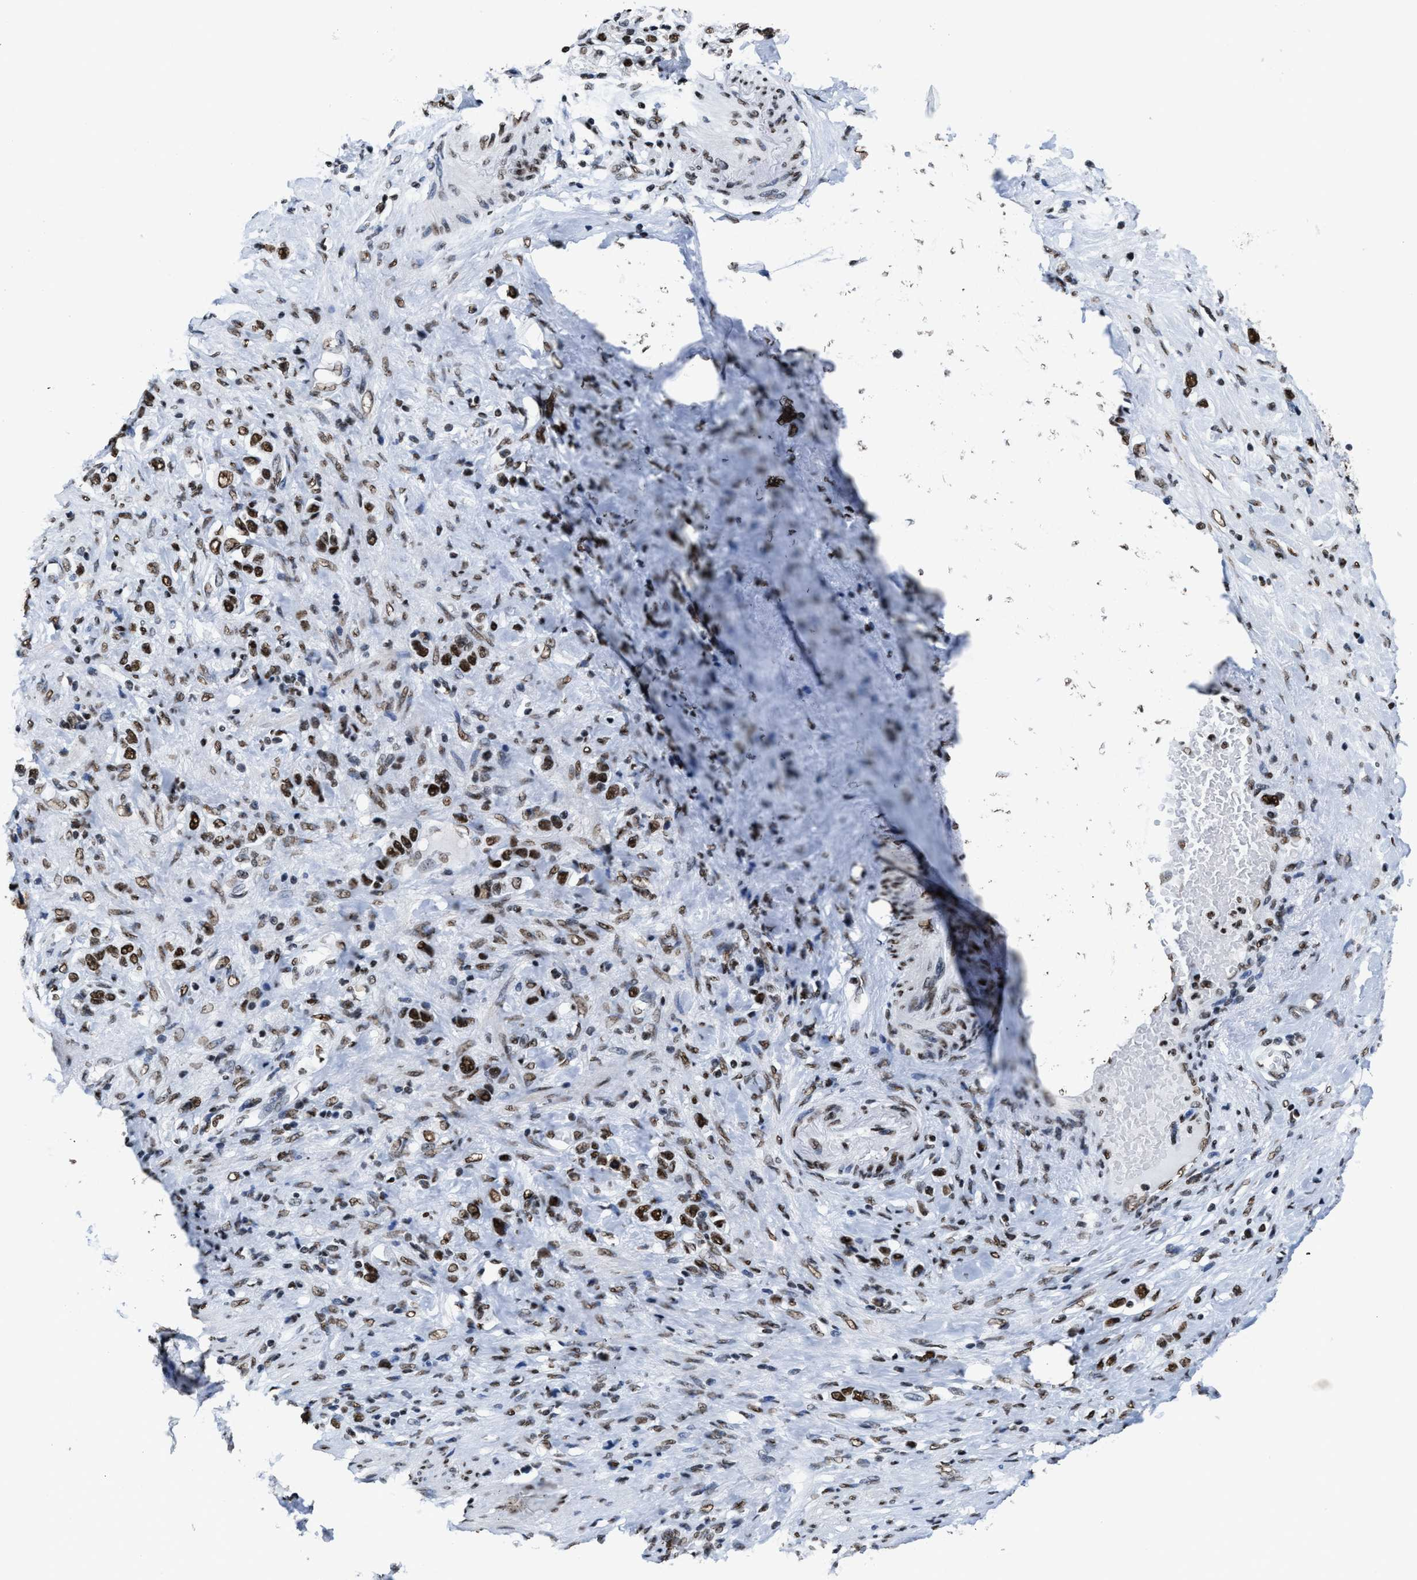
{"staining": {"intensity": "strong", "quantity": ">75%", "location": "nuclear"}, "tissue": "stomach cancer", "cell_type": "Tumor cells", "image_type": "cancer", "snomed": [{"axis": "morphology", "description": "Adenocarcinoma, NOS"}, {"axis": "topography", "description": "Stomach"}], "caption": "Immunohistochemical staining of human stomach adenocarcinoma demonstrates high levels of strong nuclear expression in about >75% of tumor cells.", "gene": "SMARCC2", "patient": {"sex": "female", "age": 65}}